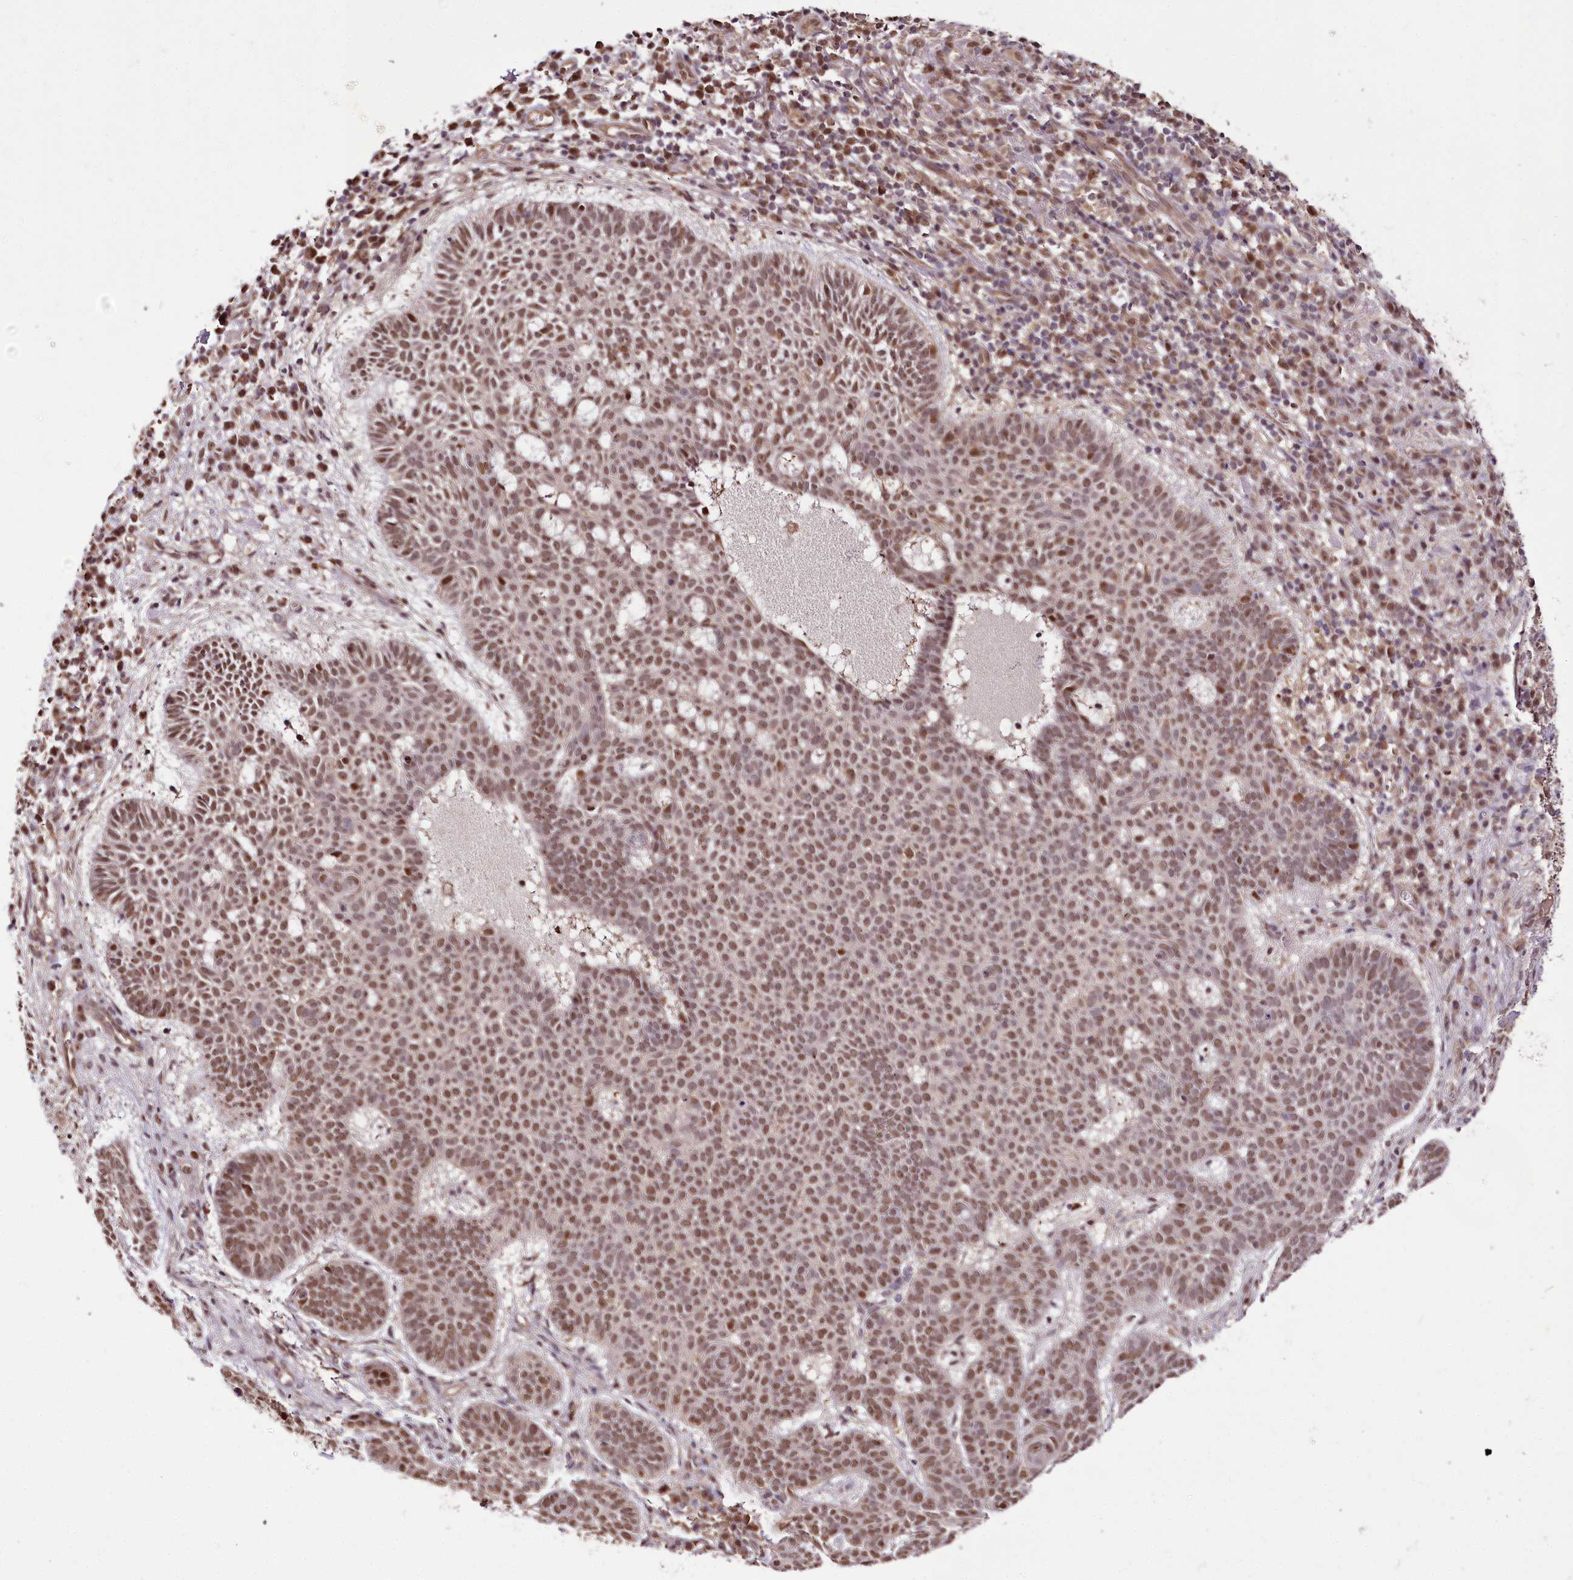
{"staining": {"intensity": "moderate", "quantity": ">75%", "location": "nuclear"}, "tissue": "skin cancer", "cell_type": "Tumor cells", "image_type": "cancer", "snomed": [{"axis": "morphology", "description": "Basal cell carcinoma"}, {"axis": "topography", "description": "Skin"}], "caption": "An image showing moderate nuclear positivity in approximately >75% of tumor cells in skin basal cell carcinoma, as visualized by brown immunohistochemical staining.", "gene": "GNL3L", "patient": {"sex": "male", "age": 85}}